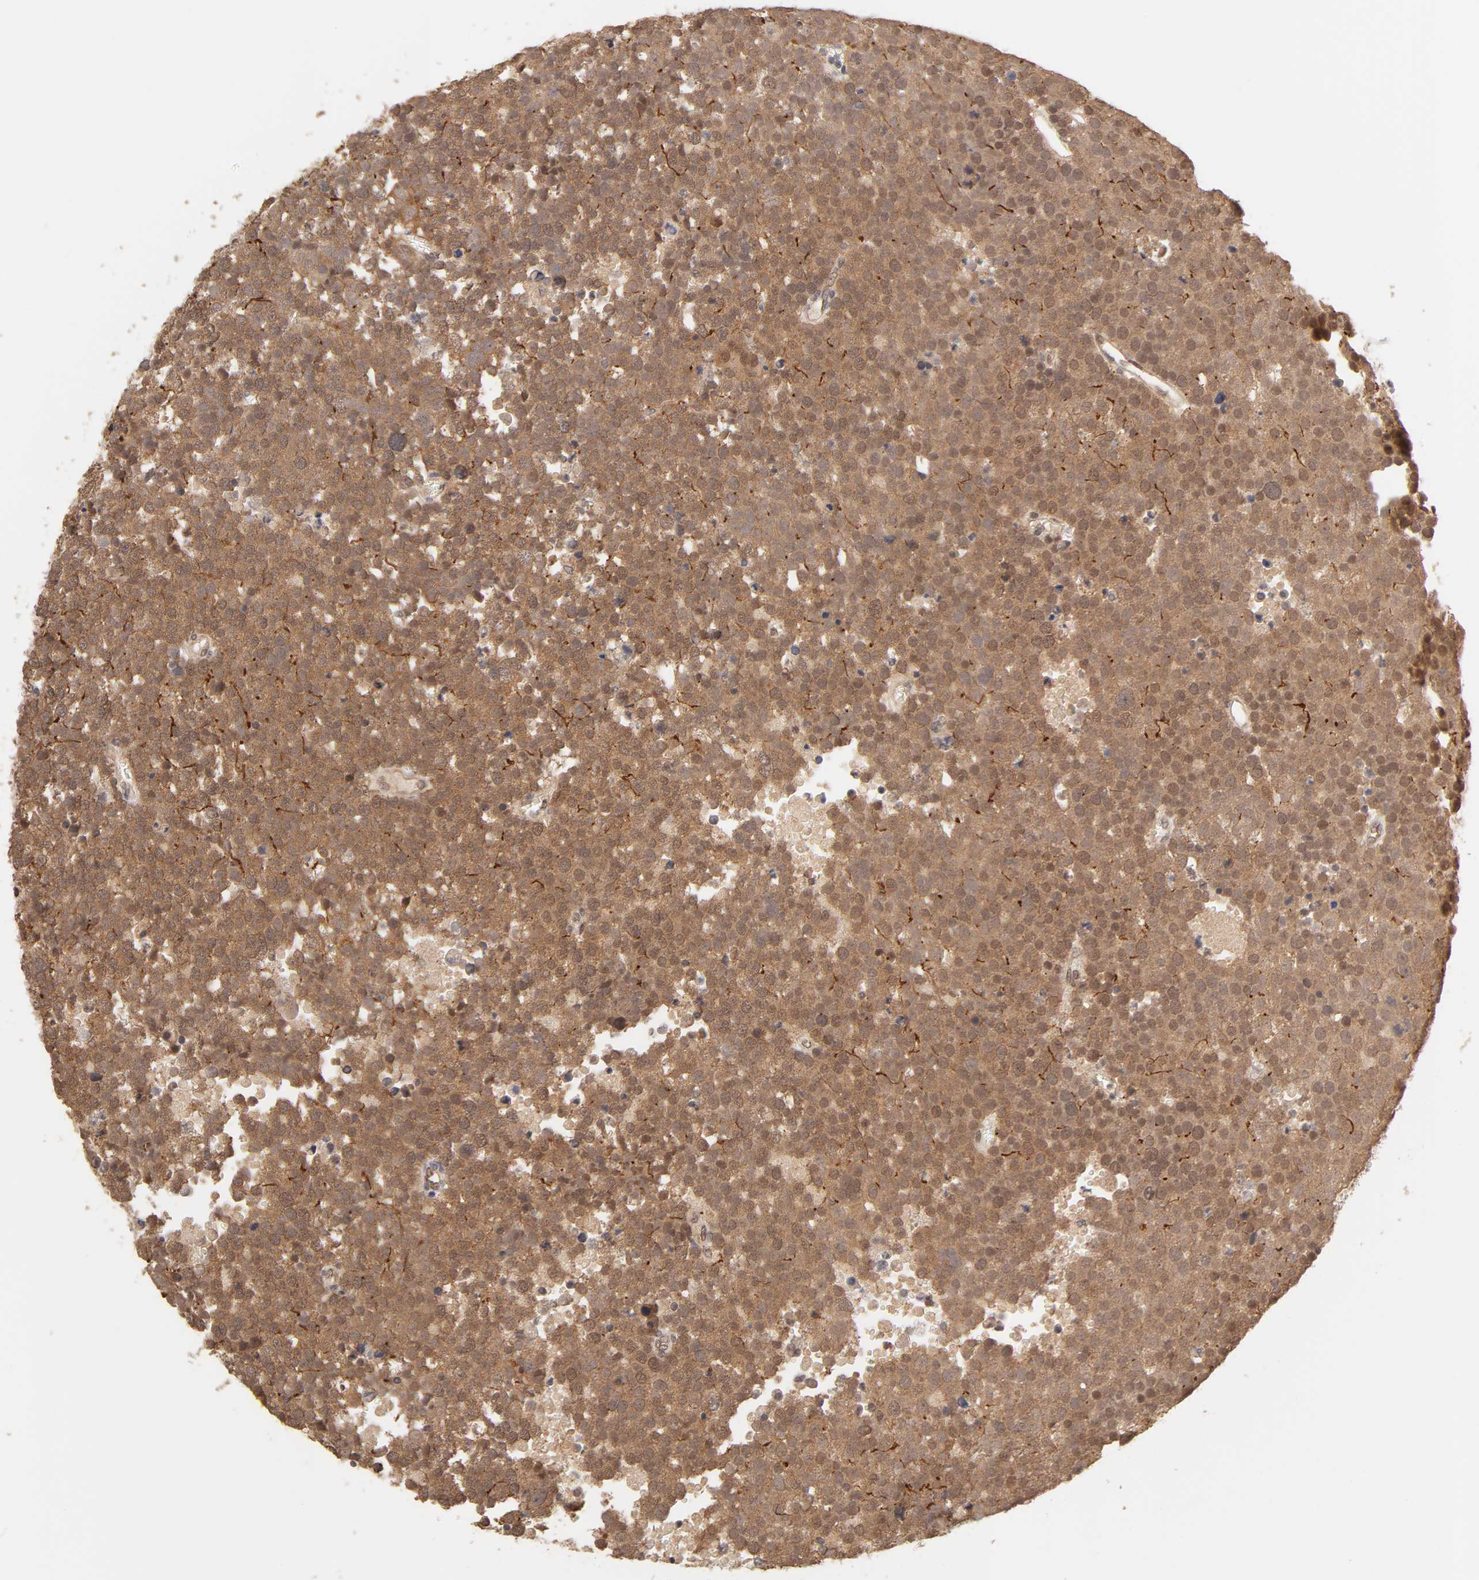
{"staining": {"intensity": "strong", "quantity": ">75%", "location": "cytoplasmic/membranous"}, "tissue": "testis cancer", "cell_type": "Tumor cells", "image_type": "cancer", "snomed": [{"axis": "morphology", "description": "Seminoma, NOS"}, {"axis": "topography", "description": "Testis"}], "caption": "IHC (DAB) staining of human seminoma (testis) demonstrates strong cytoplasmic/membranous protein positivity in about >75% of tumor cells. (Stains: DAB (3,3'-diaminobenzidine) in brown, nuclei in blue, Microscopy: brightfield microscopy at high magnification).", "gene": "MAPK1", "patient": {"sex": "male", "age": 71}}